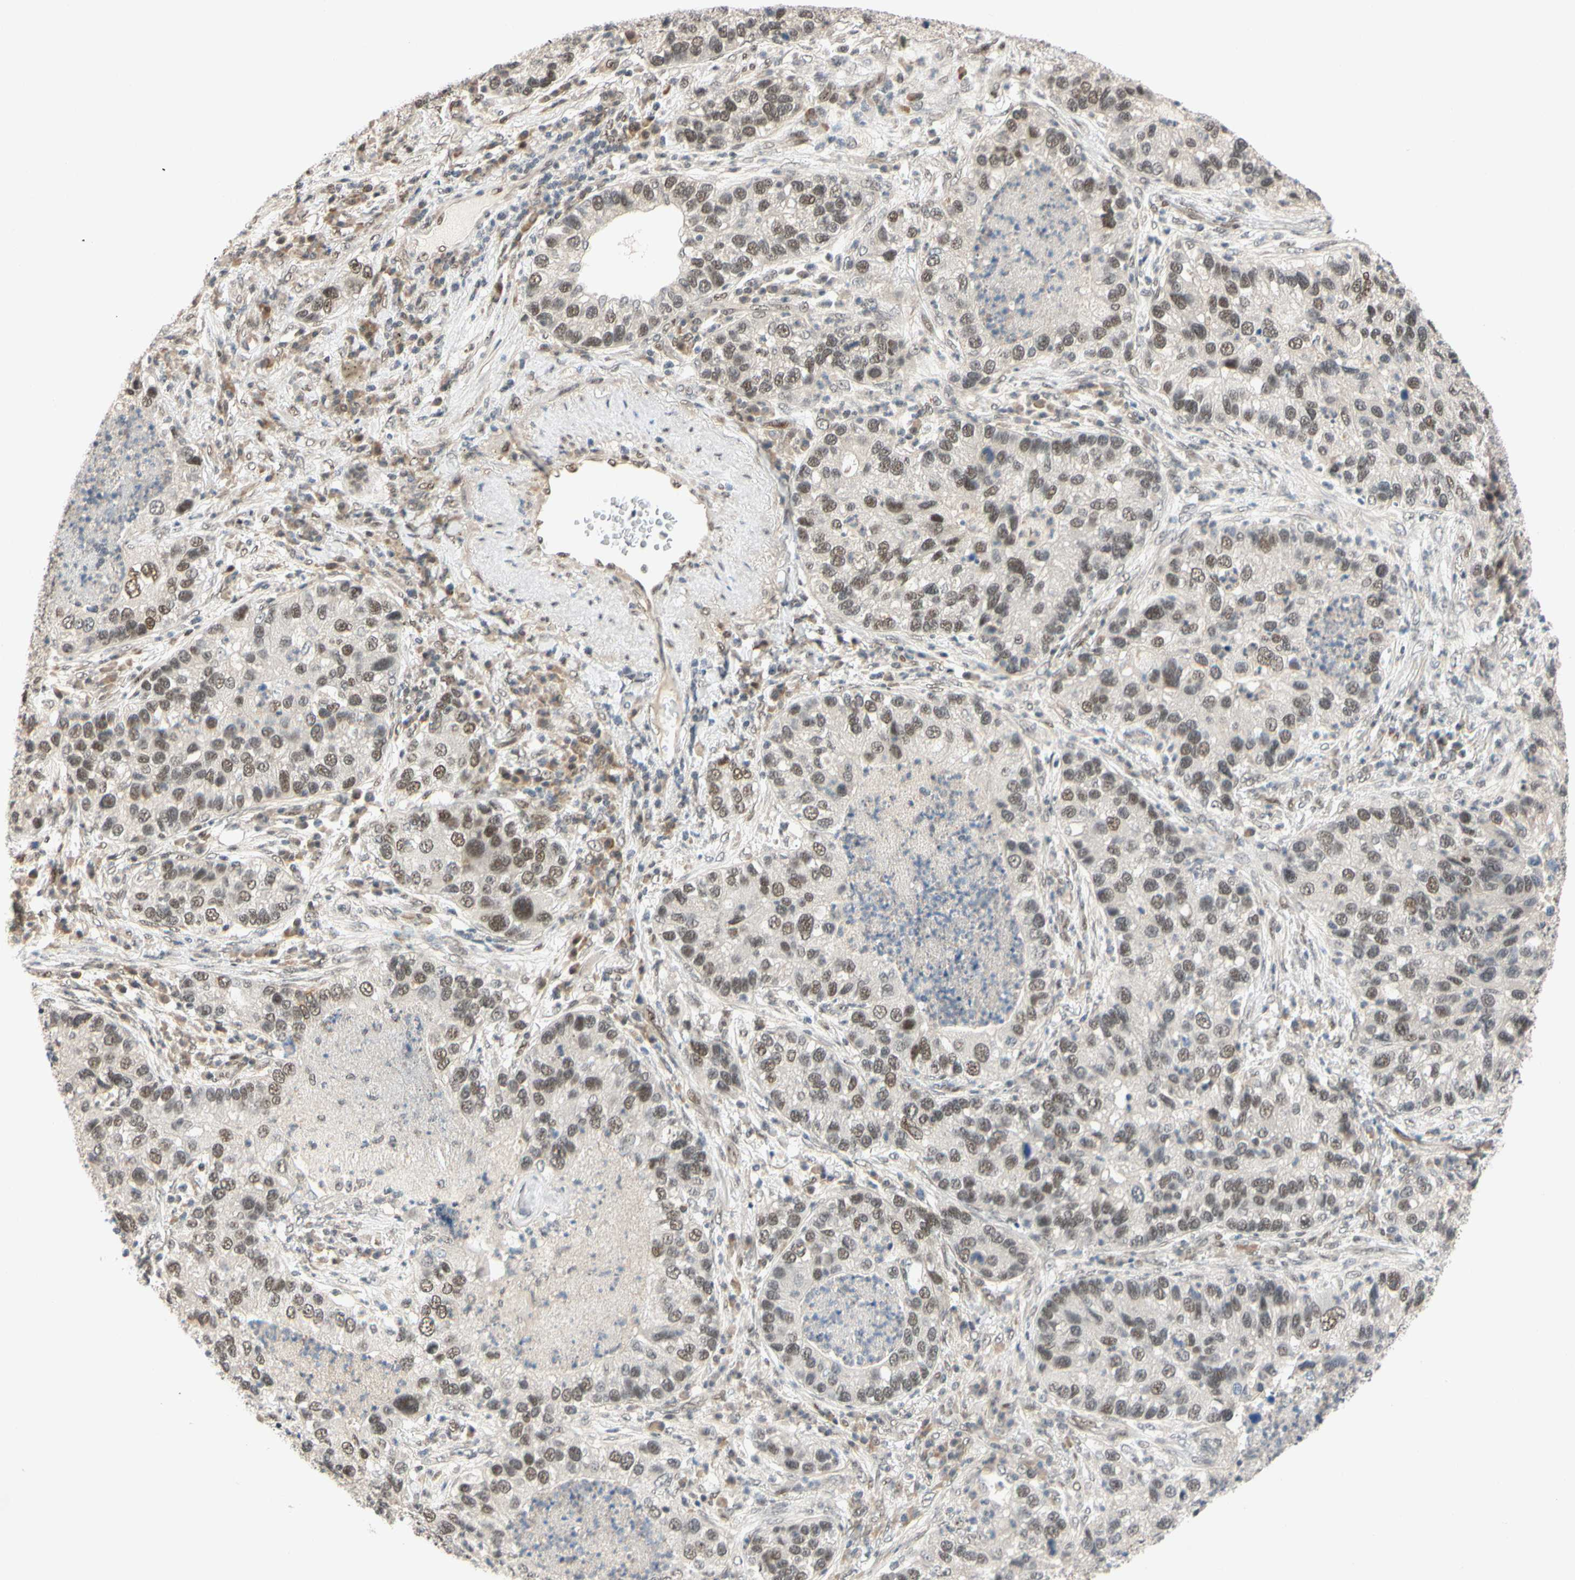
{"staining": {"intensity": "weak", "quantity": ">75%", "location": "nuclear"}, "tissue": "lung cancer", "cell_type": "Tumor cells", "image_type": "cancer", "snomed": [{"axis": "morphology", "description": "Normal tissue, NOS"}, {"axis": "morphology", "description": "Adenocarcinoma, NOS"}, {"axis": "topography", "description": "Bronchus"}, {"axis": "topography", "description": "Lung"}], "caption": "The immunohistochemical stain highlights weak nuclear expression in tumor cells of lung cancer (adenocarcinoma) tissue.", "gene": "TAF4", "patient": {"sex": "male", "age": 54}}